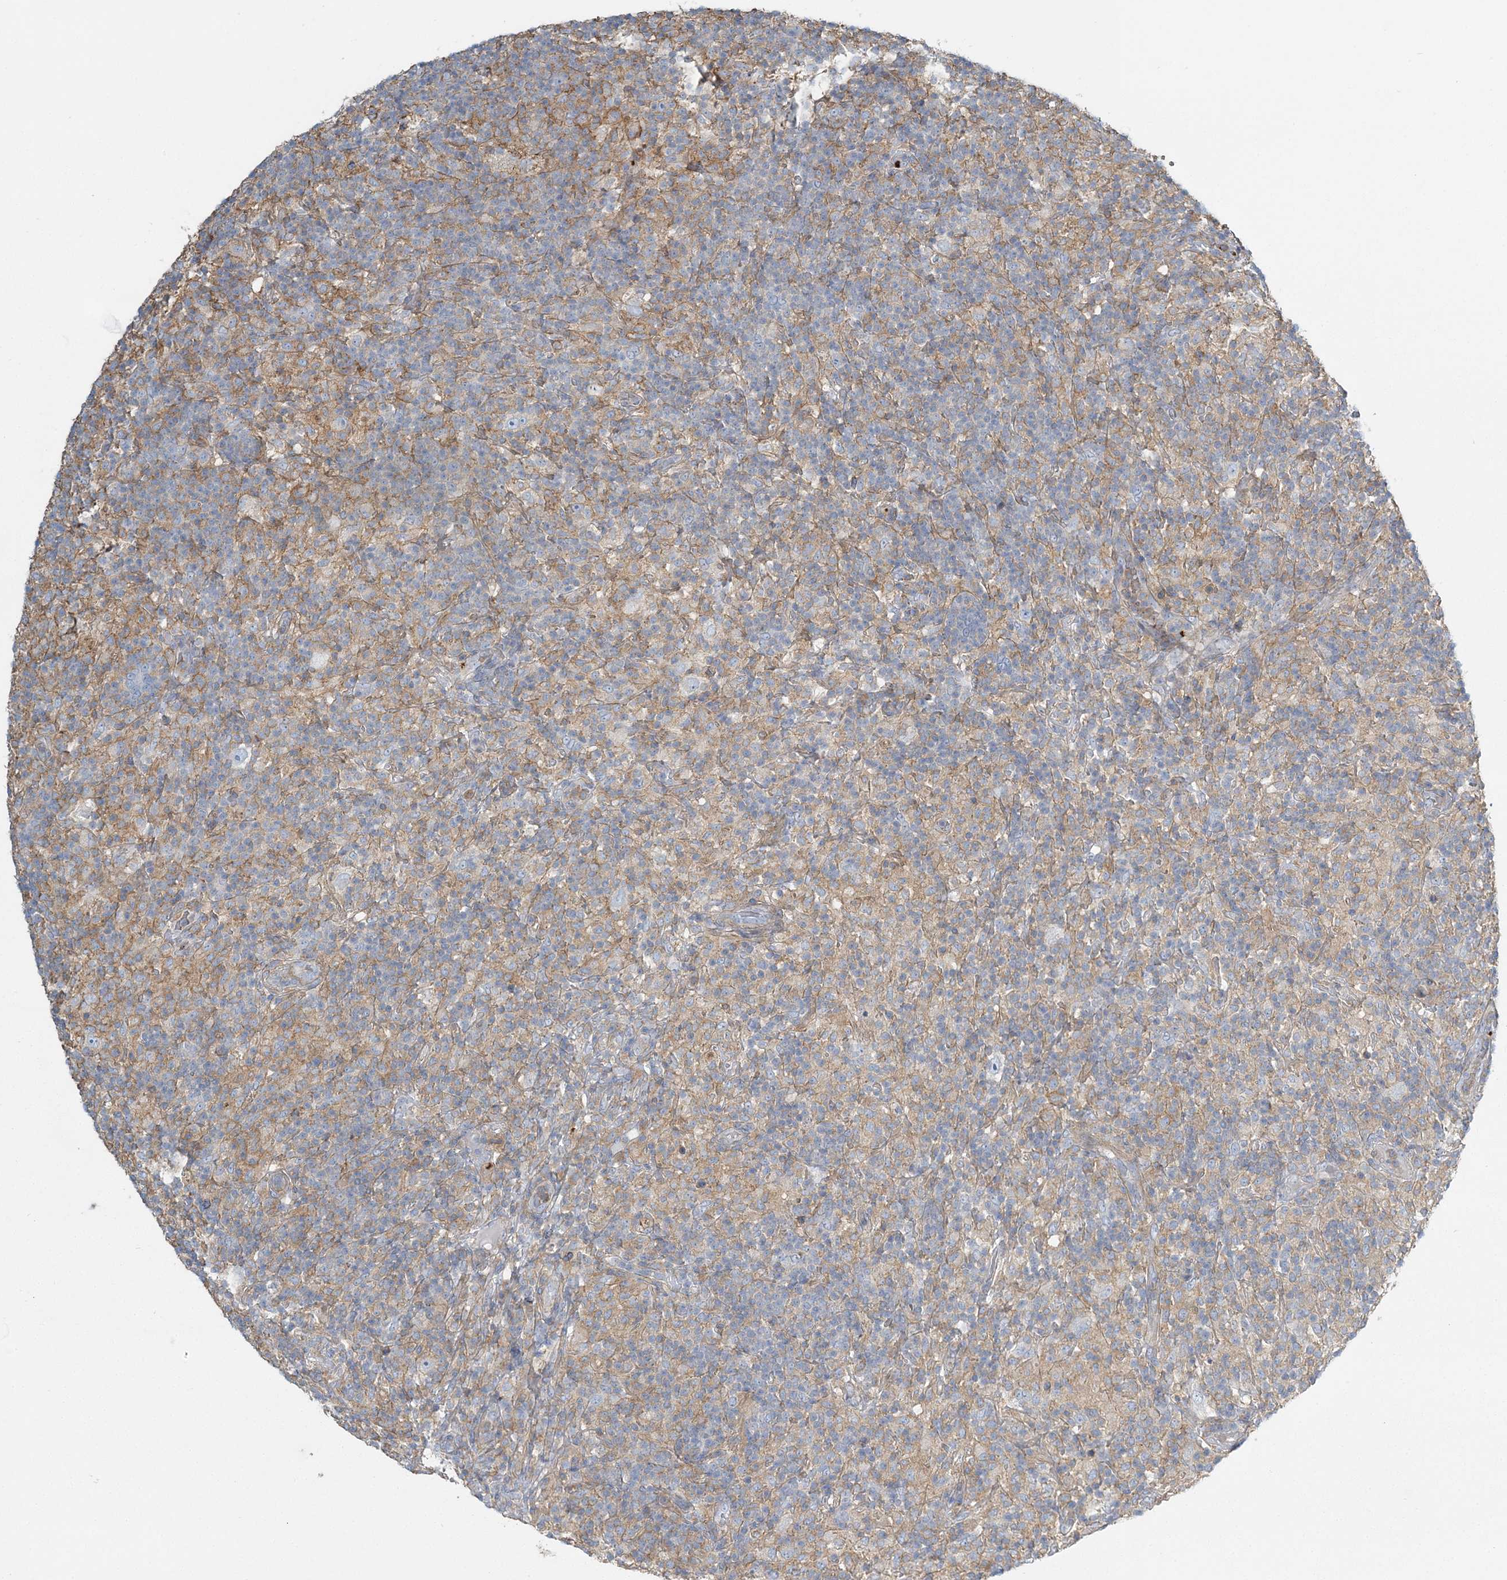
{"staining": {"intensity": "negative", "quantity": "none", "location": "none"}, "tissue": "lymphoma", "cell_type": "Tumor cells", "image_type": "cancer", "snomed": [{"axis": "morphology", "description": "Hodgkin's disease, NOS"}, {"axis": "topography", "description": "Lymph node"}], "caption": "The photomicrograph shows no staining of tumor cells in Hodgkin's disease. (DAB (3,3'-diaminobenzidine) immunohistochemistry (IHC) visualized using brightfield microscopy, high magnification).", "gene": "CUEDC2", "patient": {"sex": "male", "age": 70}}